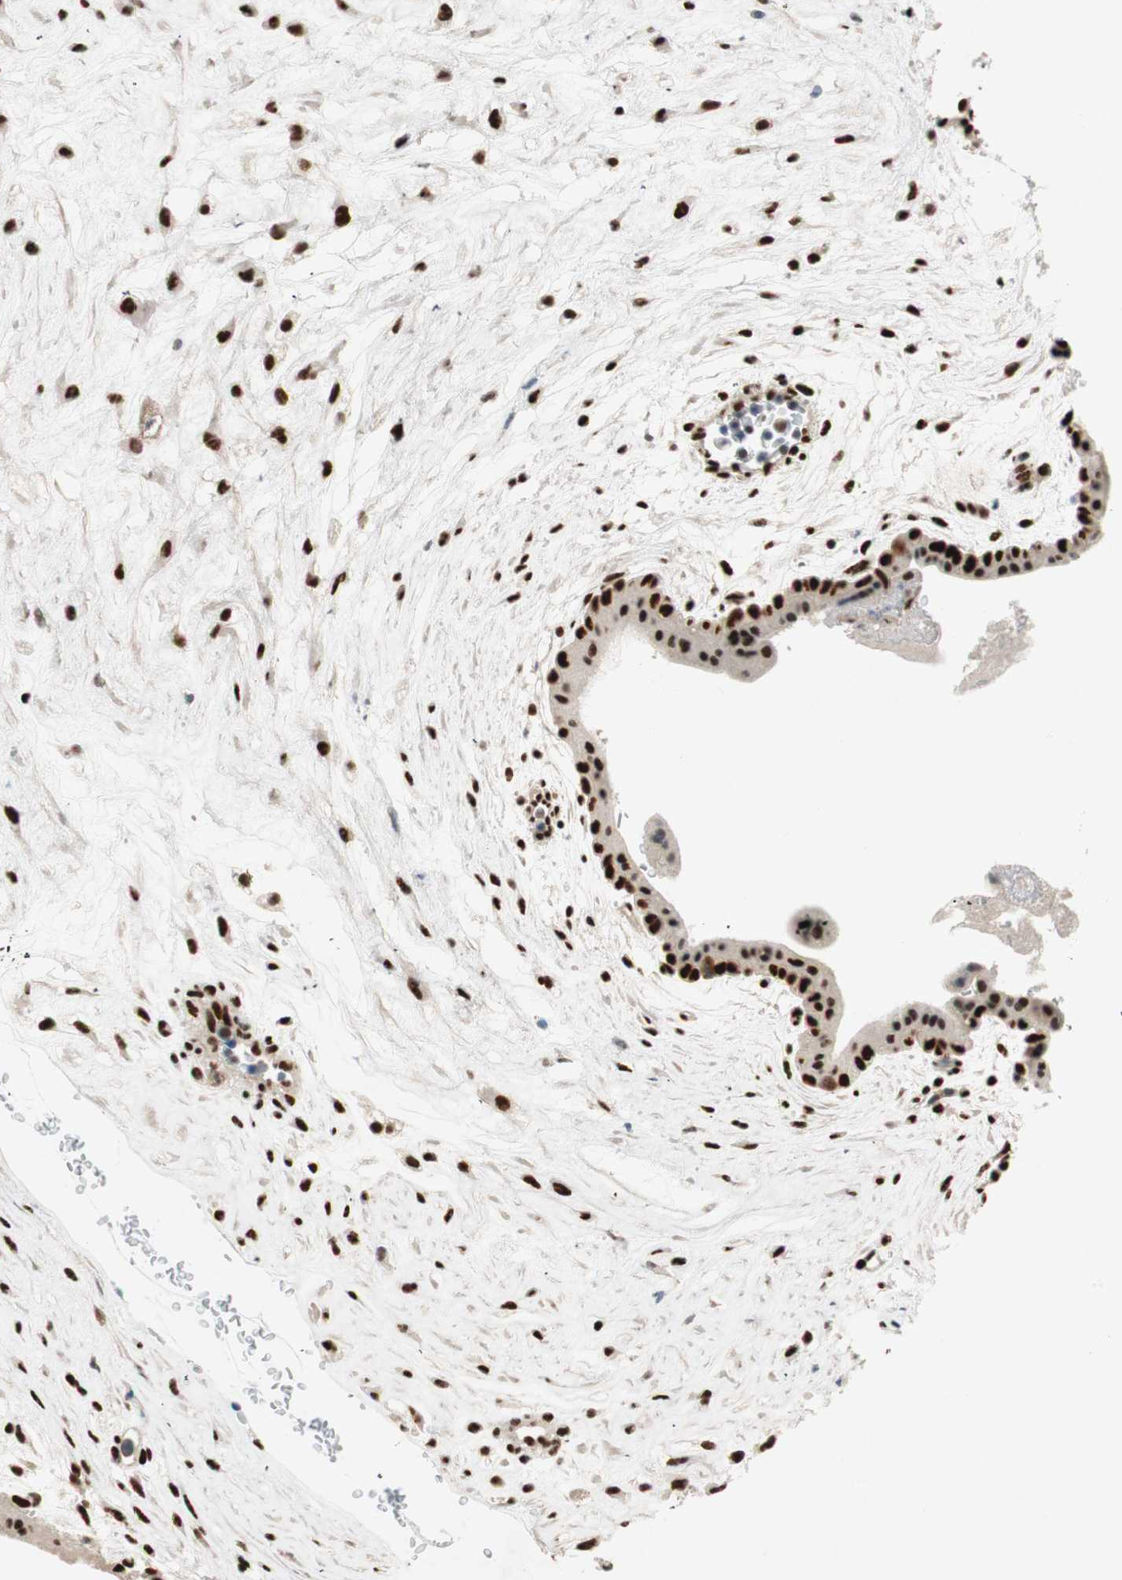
{"staining": {"intensity": "strong", "quantity": ">75%", "location": "nuclear"}, "tissue": "placenta", "cell_type": "Decidual cells", "image_type": "normal", "snomed": [{"axis": "morphology", "description": "Normal tissue, NOS"}, {"axis": "topography", "description": "Placenta"}], "caption": "This image demonstrates immunohistochemistry (IHC) staining of unremarkable human placenta, with high strong nuclear expression in about >75% of decidual cells.", "gene": "NCBP3", "patient": {"sex": "female", "age": 35}}